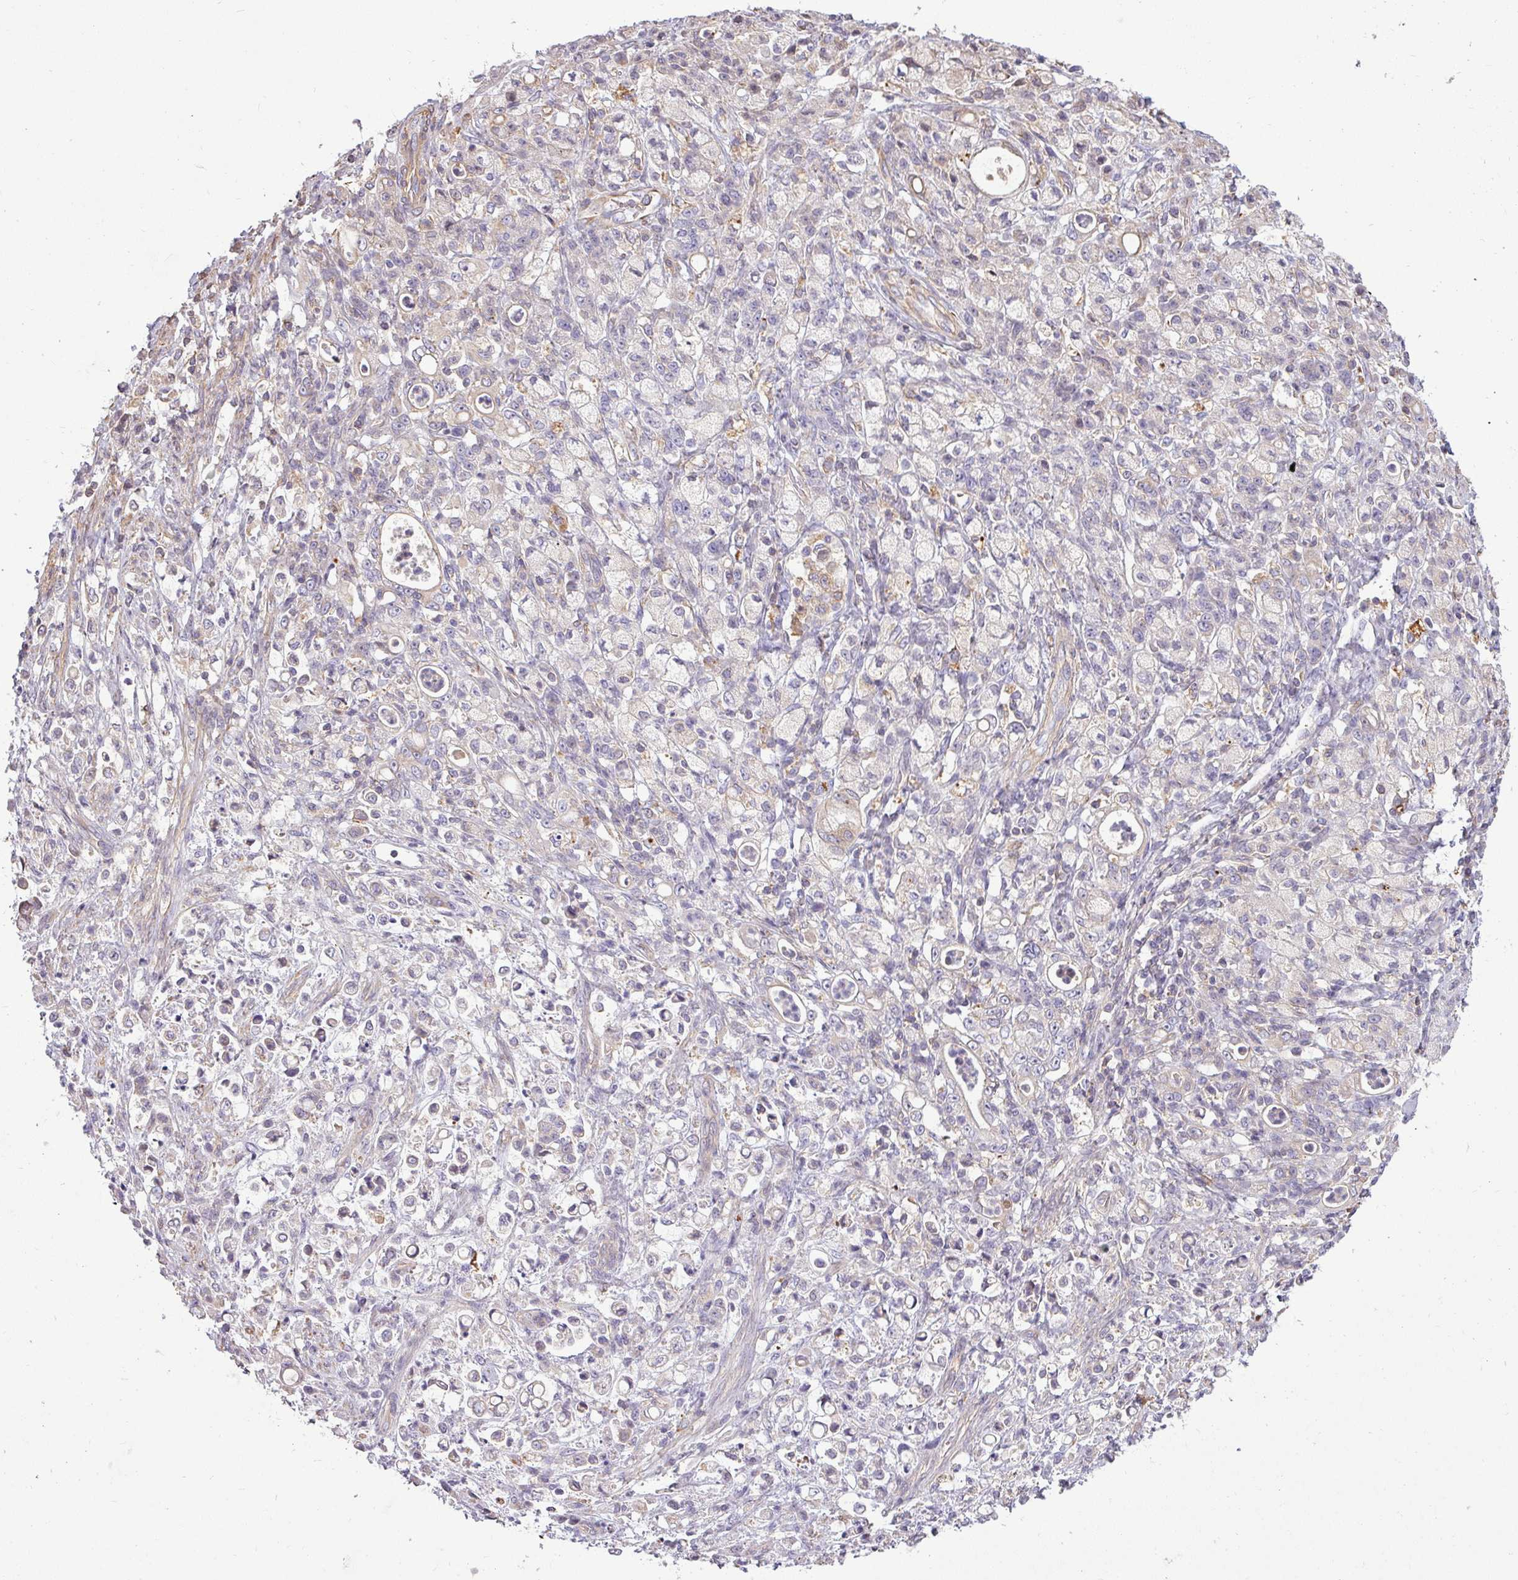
{"staining": {"intensity": "negative", "quantity": "none", "location": "none"}, "tissue": "stomach cancer", "cell_type": "Tumor cells", "image_type": "cancer", "snomed": [{"axis": "morphology", "description": "Adenocarcinoma, NOS"}, {"axis": "topography", "description": "Stomach"}], "caption": "IHC of human stomach adenocarcinoma displays no positivity in tumor cells.", "gene": "ZNF835", "patient": {"sex": "female", "age": 60}}